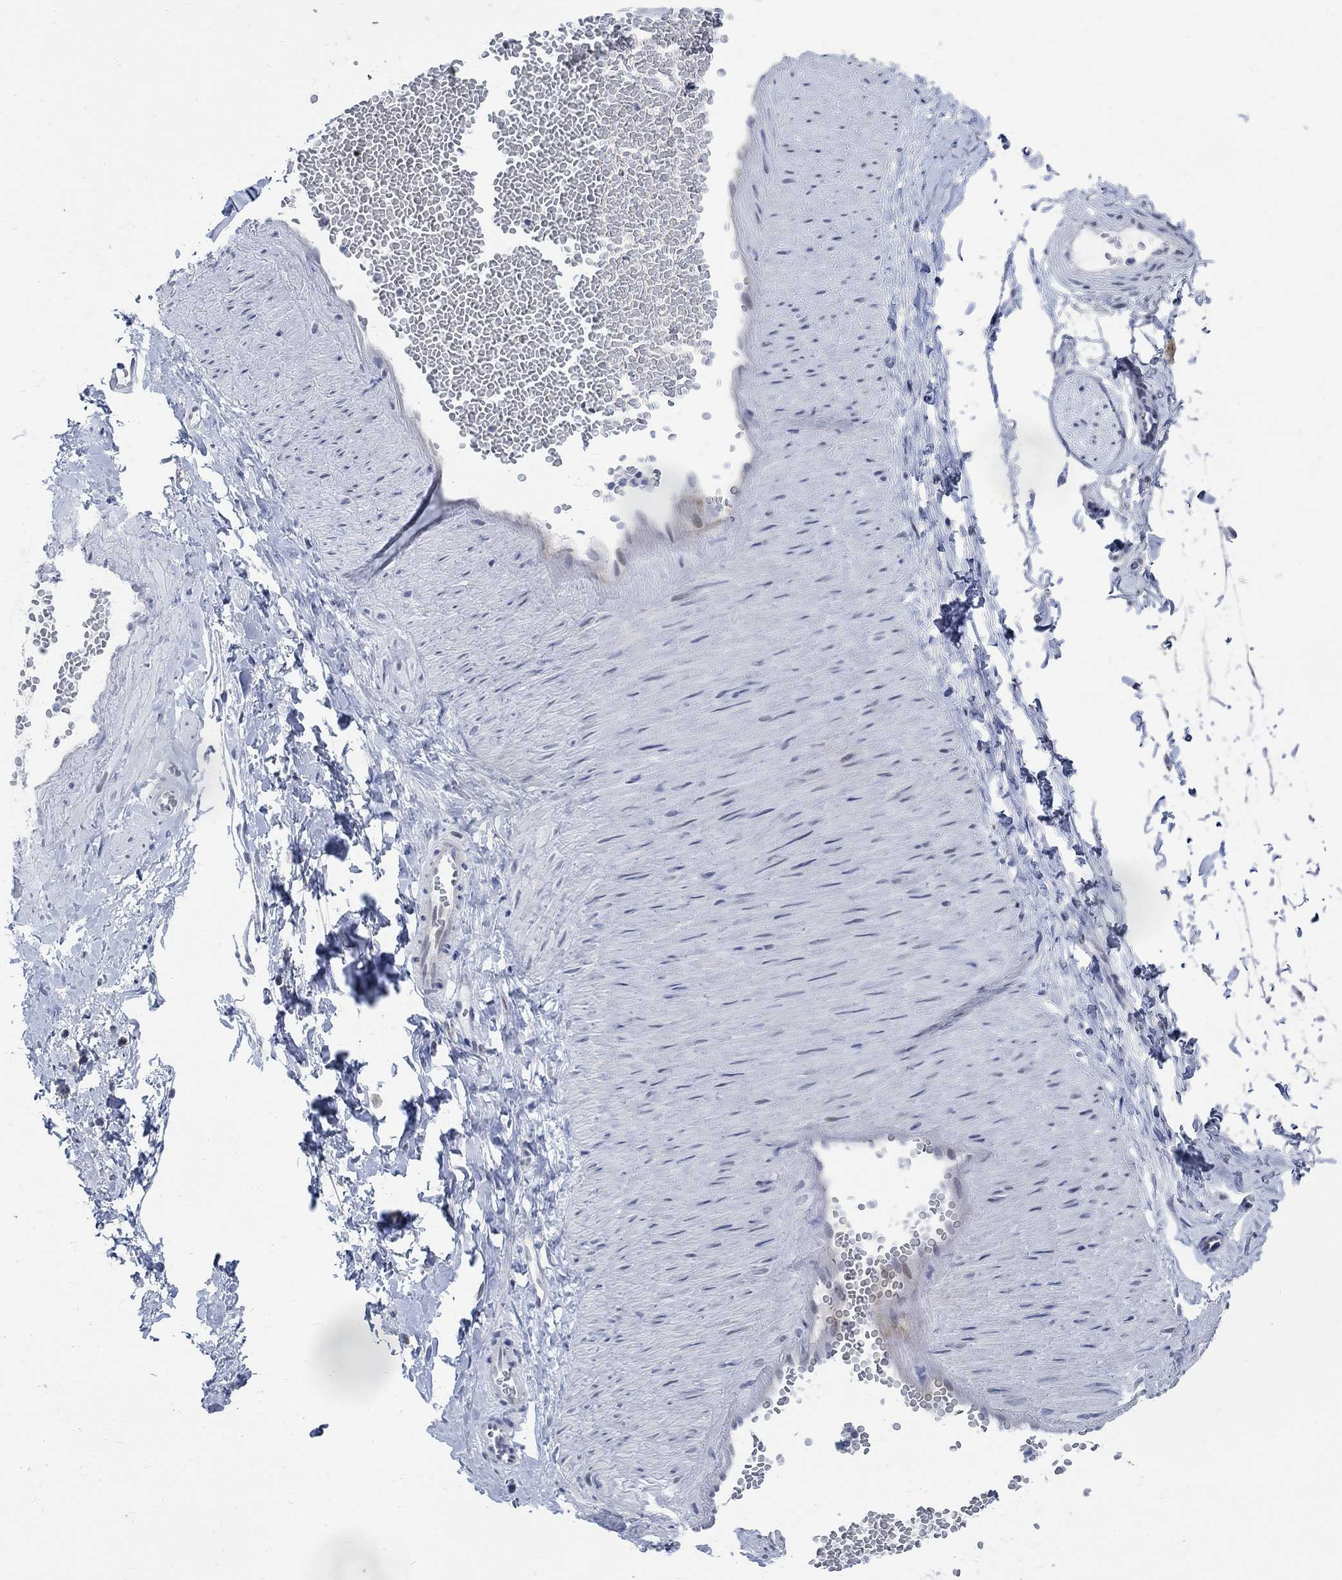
{"staining": {"intensity": "negative", "quantity": "none", "location": "none"}, "tissue": "adipose tissue", "cell_type": "Adipocytes", "image_type": "normal", "snomed": [{"axis": "morphology", "description": "Normal tissue, NOS"}, {"axis": "topography", "description": "Smooth muscle"}, {"axis": "topography", "description": "Peripheral nerve tissue"}], "caption": "Micrograph shows no protein positivity in adipocytes of unremarkable adipose tissue. (DAB (3,3'-diaminobenzidine) immunohistochemistry with hematoxylin counter stain).", "gene": "DLK1", "patient": {"sex": "male", "age": 22}}